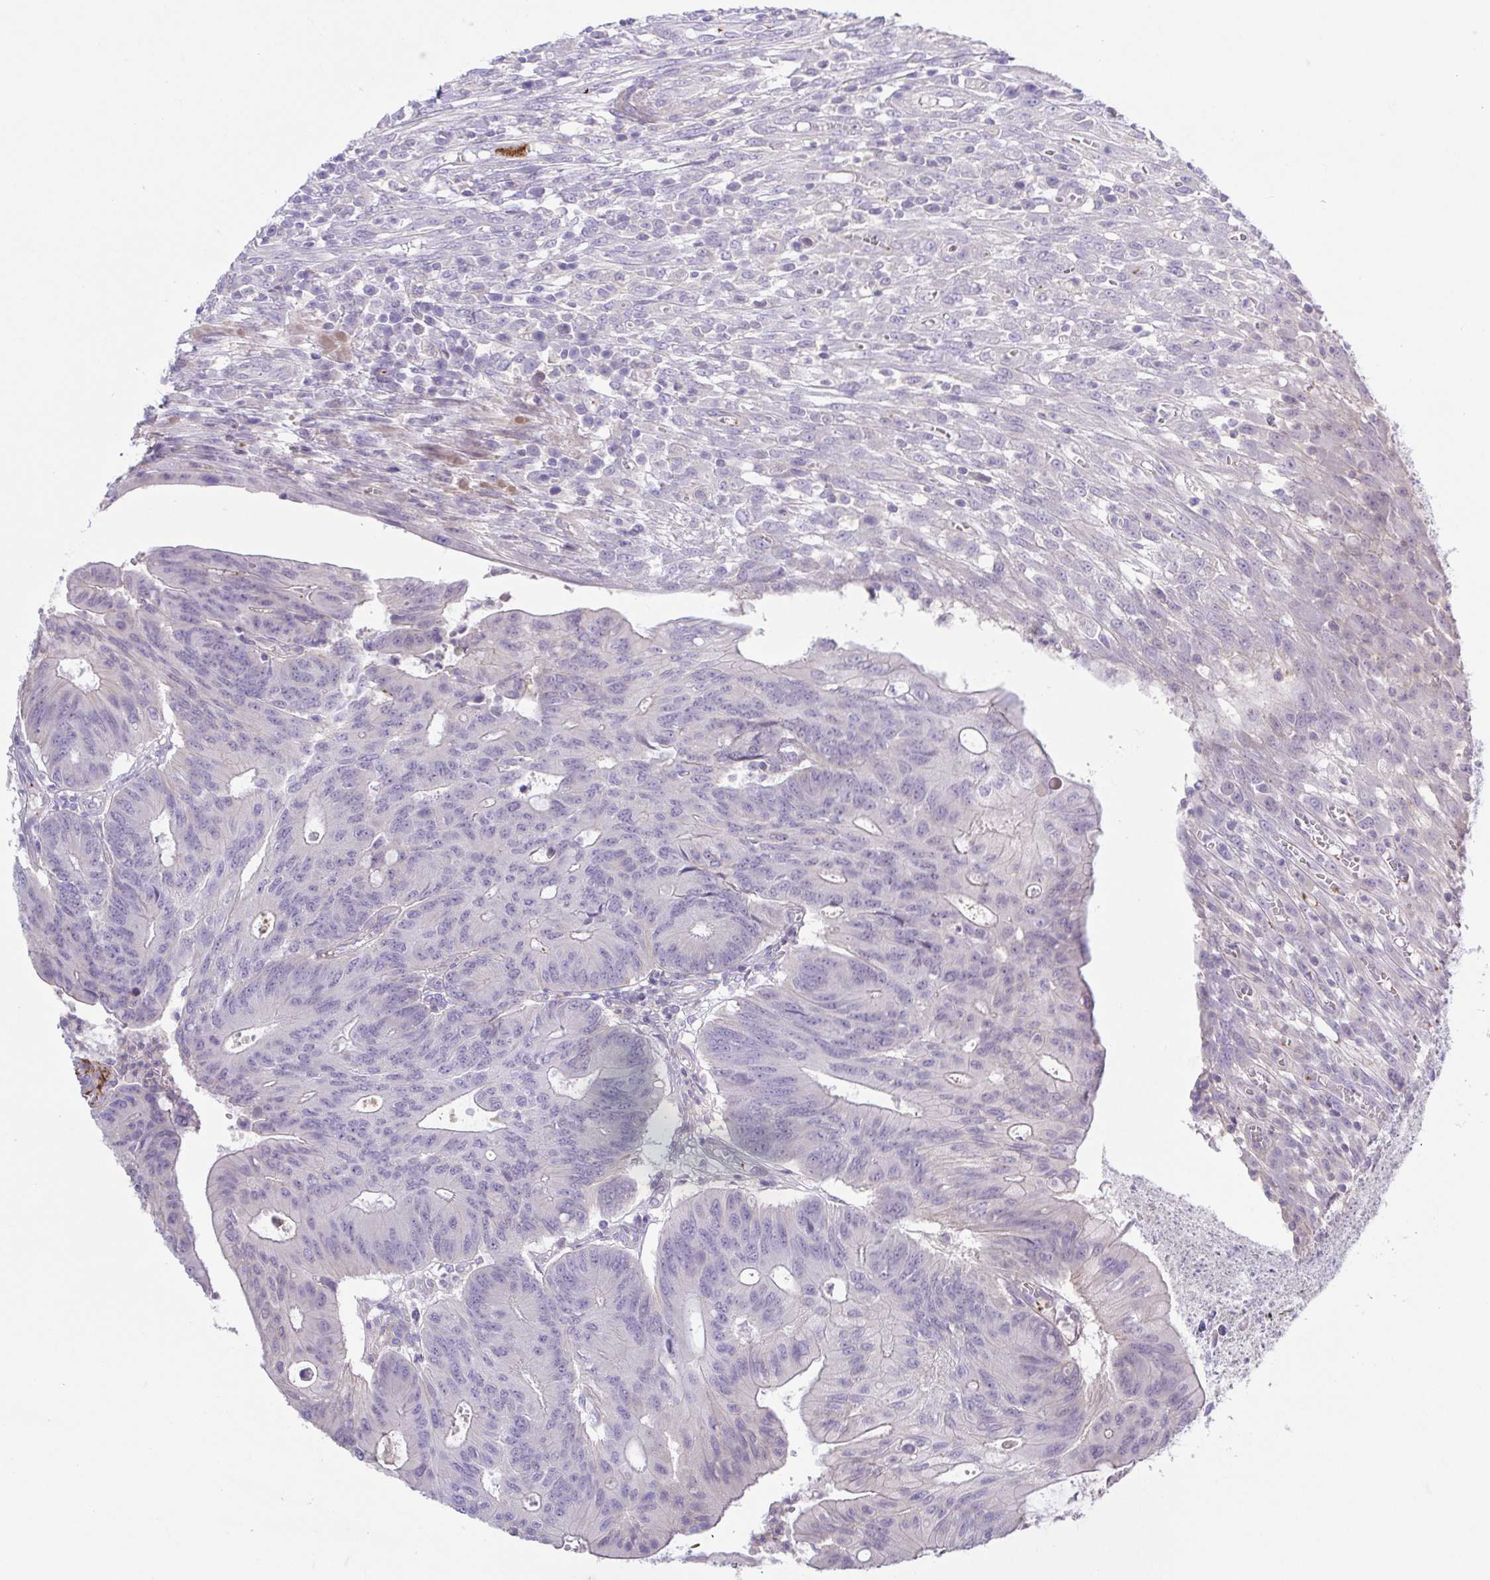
{"staining": {"intensity": "negative", "quantity": "none", "location": "none"}, "tissue": "colorectal cancer", "cell_type": "Tumor cells", "image_type": "cancer", "snomed": [{"axis": "morphology", "description": "Adenocarcinoma, NOS"}, {"axis": "topography", "description": "Colon"}], "caption": "An image of human colorectal adenocarcinoma is negative for staining in tumor cells. (DAB IHC, high magnification).", "gene": "PRR14L", "patient": {"sex": "male", "age": 65}}